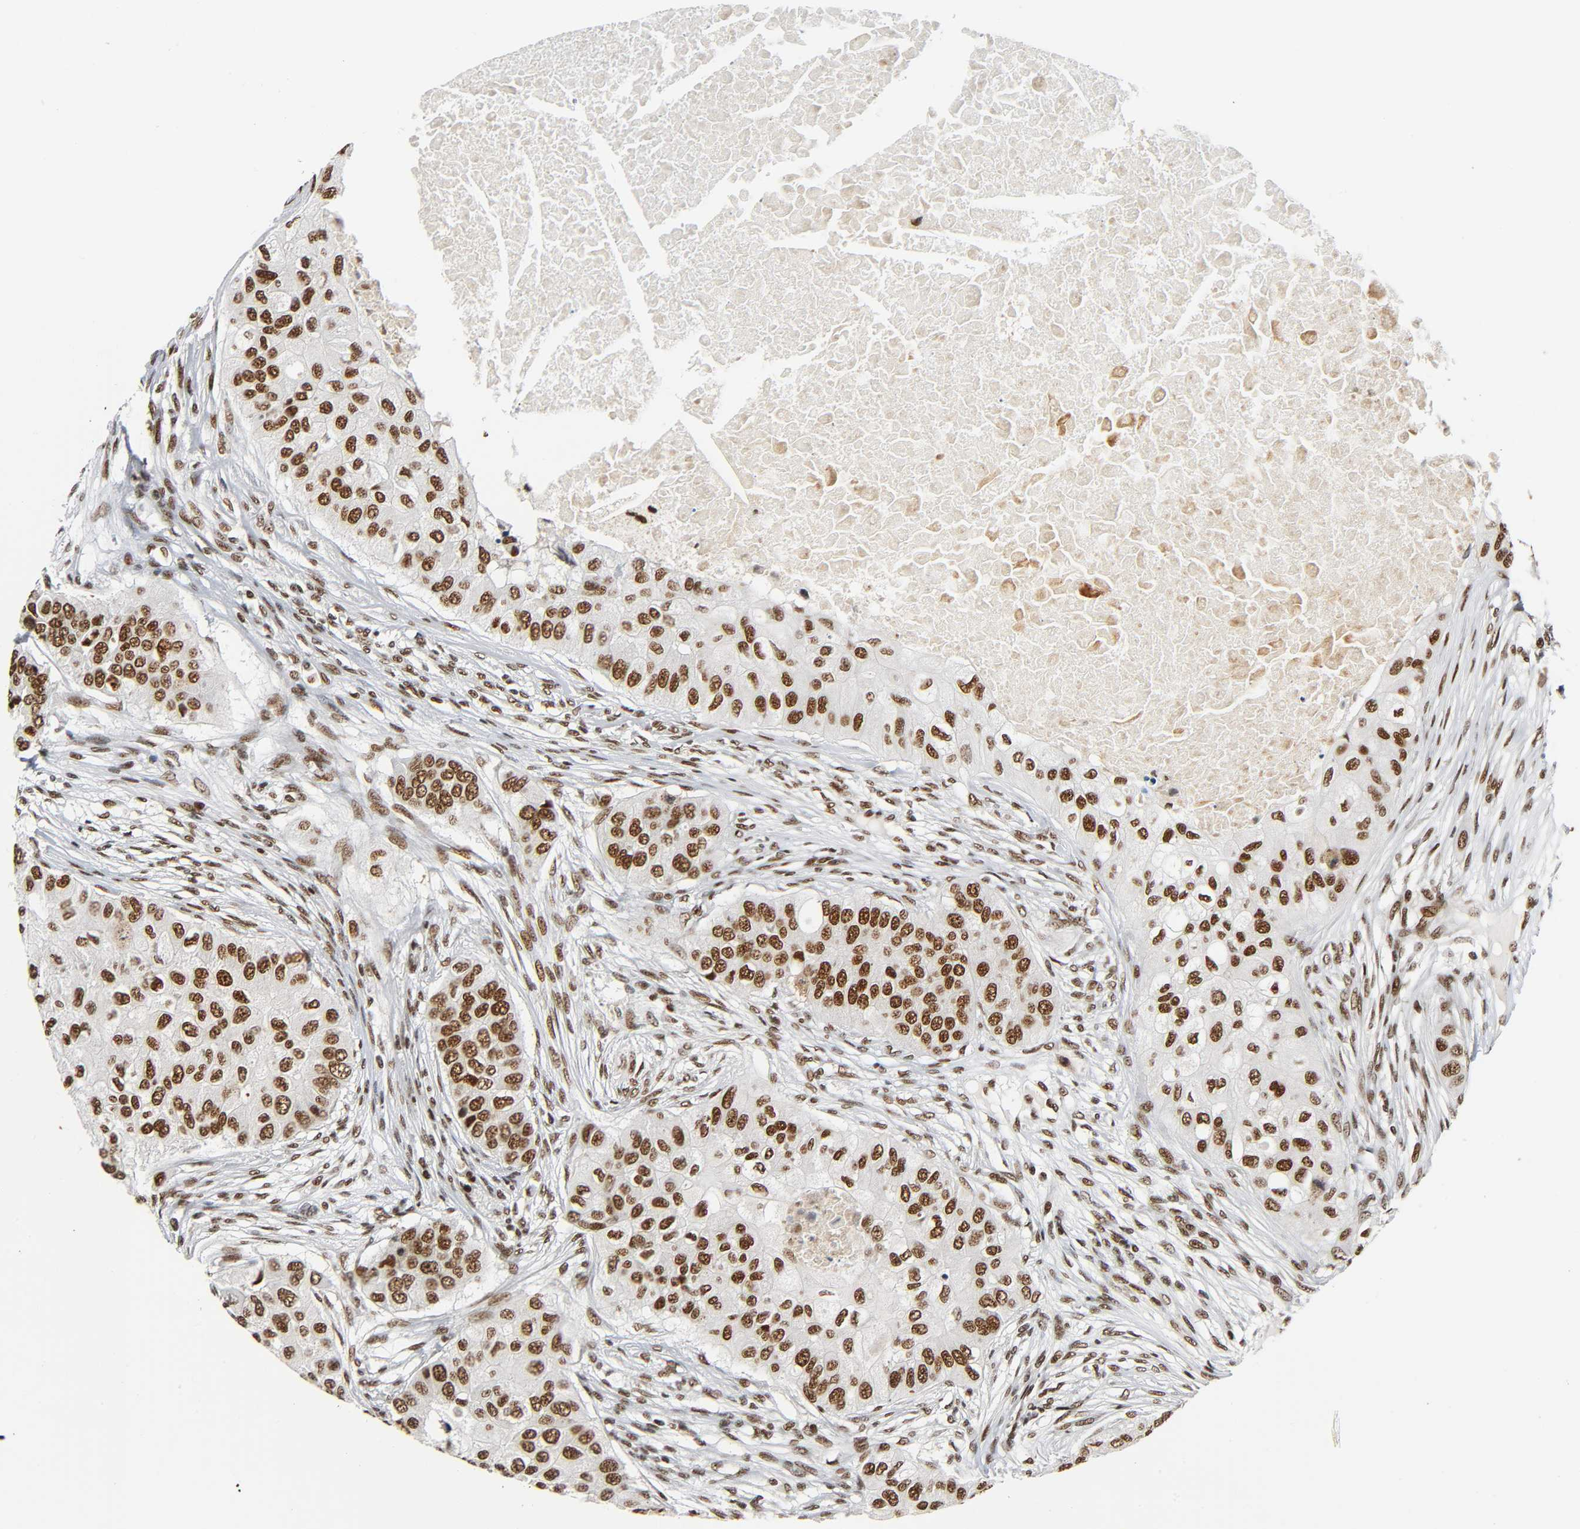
{"staining": {"intensity": "strong", "quantity": ">75%", "location": "nuclear"}, "tissue": "breast cancer", "cell_type": "Tumor cells", "image_type": "cancer", "snomed": [{"axis": "morphology", "description": "Normal tissue, NOS"}, {"axis": "morphology", "description": "Duct carcinoma"}, {"axis": "topography", "description": "Breast"}], "caption": "Invasive ductal carcinoma (breast) stained for a protein (brown) shows strong nuclear positive staining in approximately >75% of tumor cells.", "gene": "CDK9", "patient": {"sex": "female", "age": 49}}